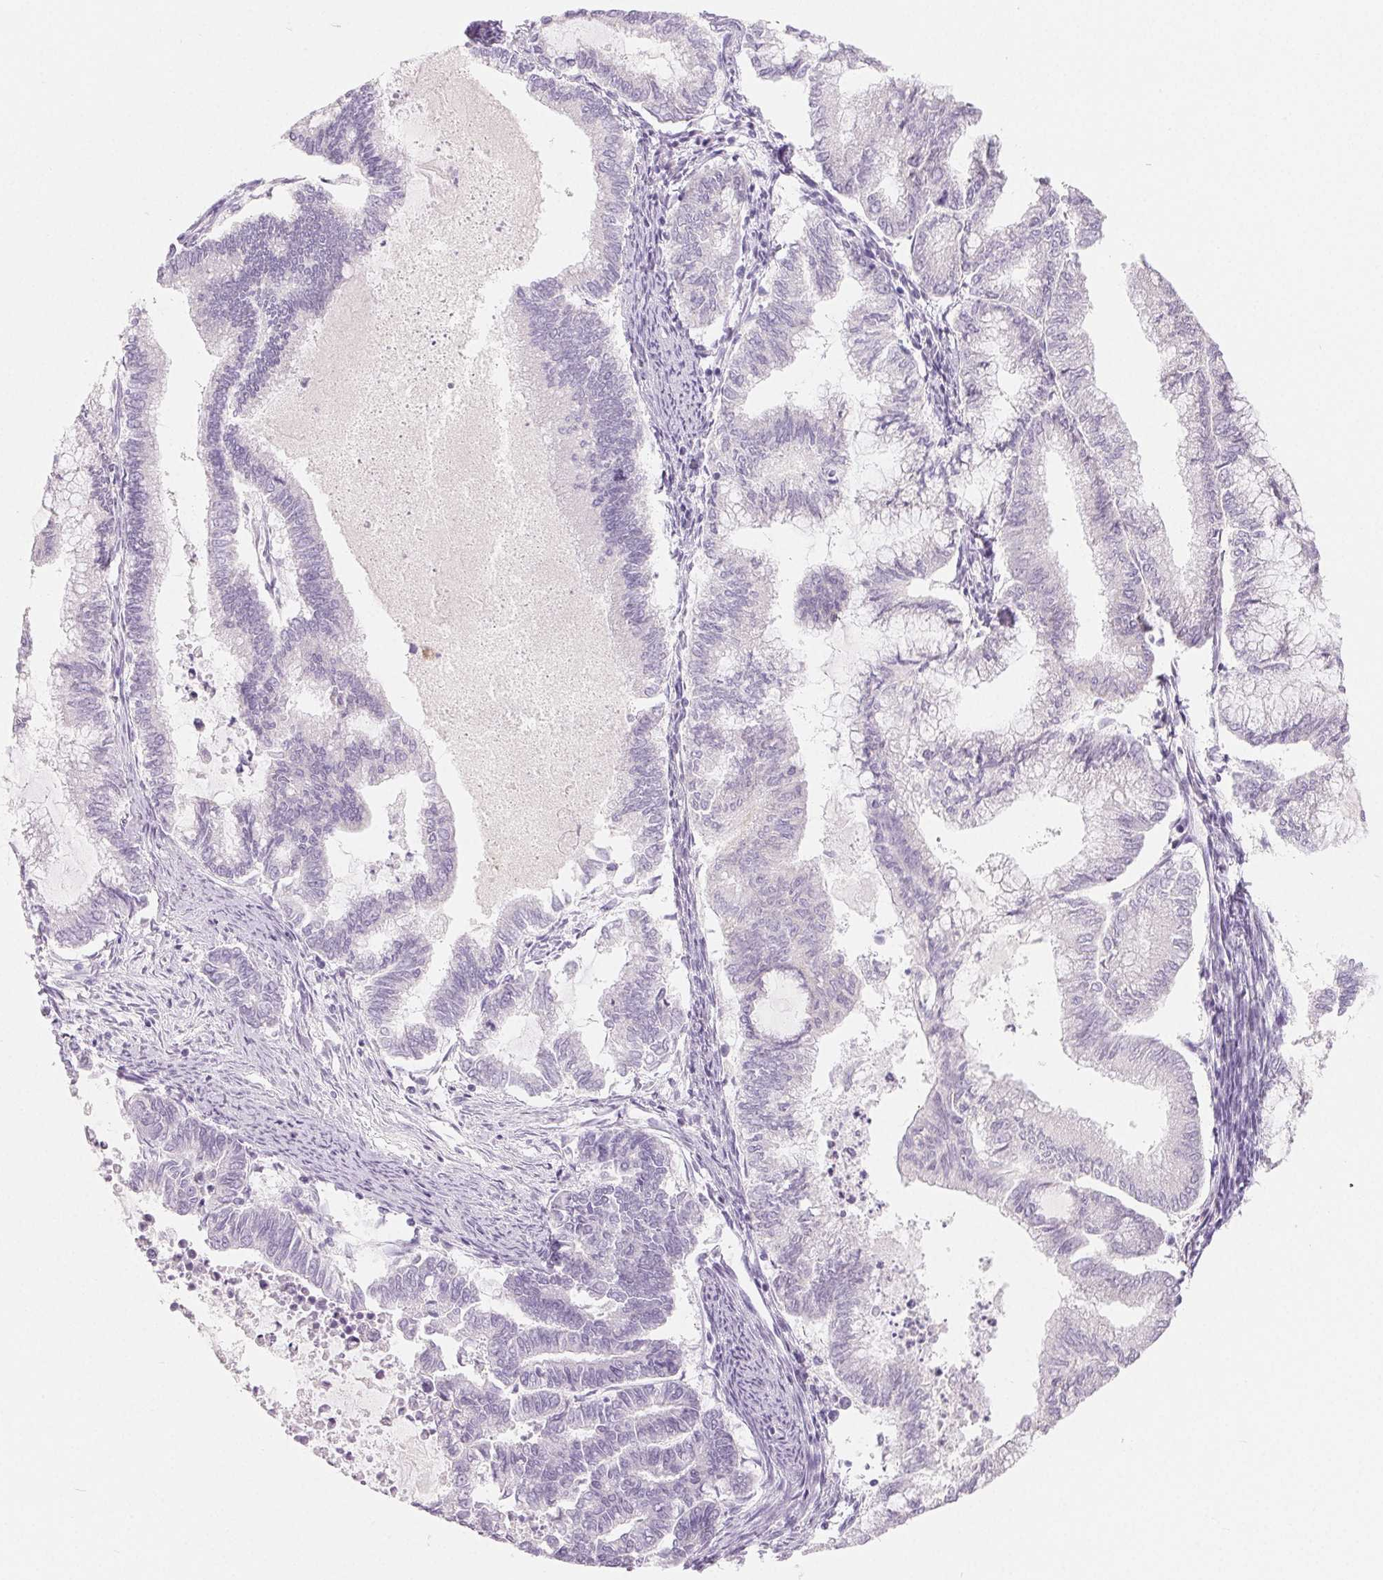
{"staining": {"intensity": "negative", "quantity": "none", "location": "none"}, "tissue": "endometrial cancer", "cell_type": "Tumor cells", "image_type": "cancer", "snomed": [{"axis": "morphology", "description": "Adenocarcinoma, NOS"}, {"axis": "topography", "description": "Endometrium"}], "caption": "Immunohistochemistry micrograph of neoplastic tissue: human adenocarcinoma (endometrial) stained with DAB demonstrates no significant protein positivity in tumor cells.", "gene": "SPACA5B", "patient": {"sex": "female", "age": 79}}